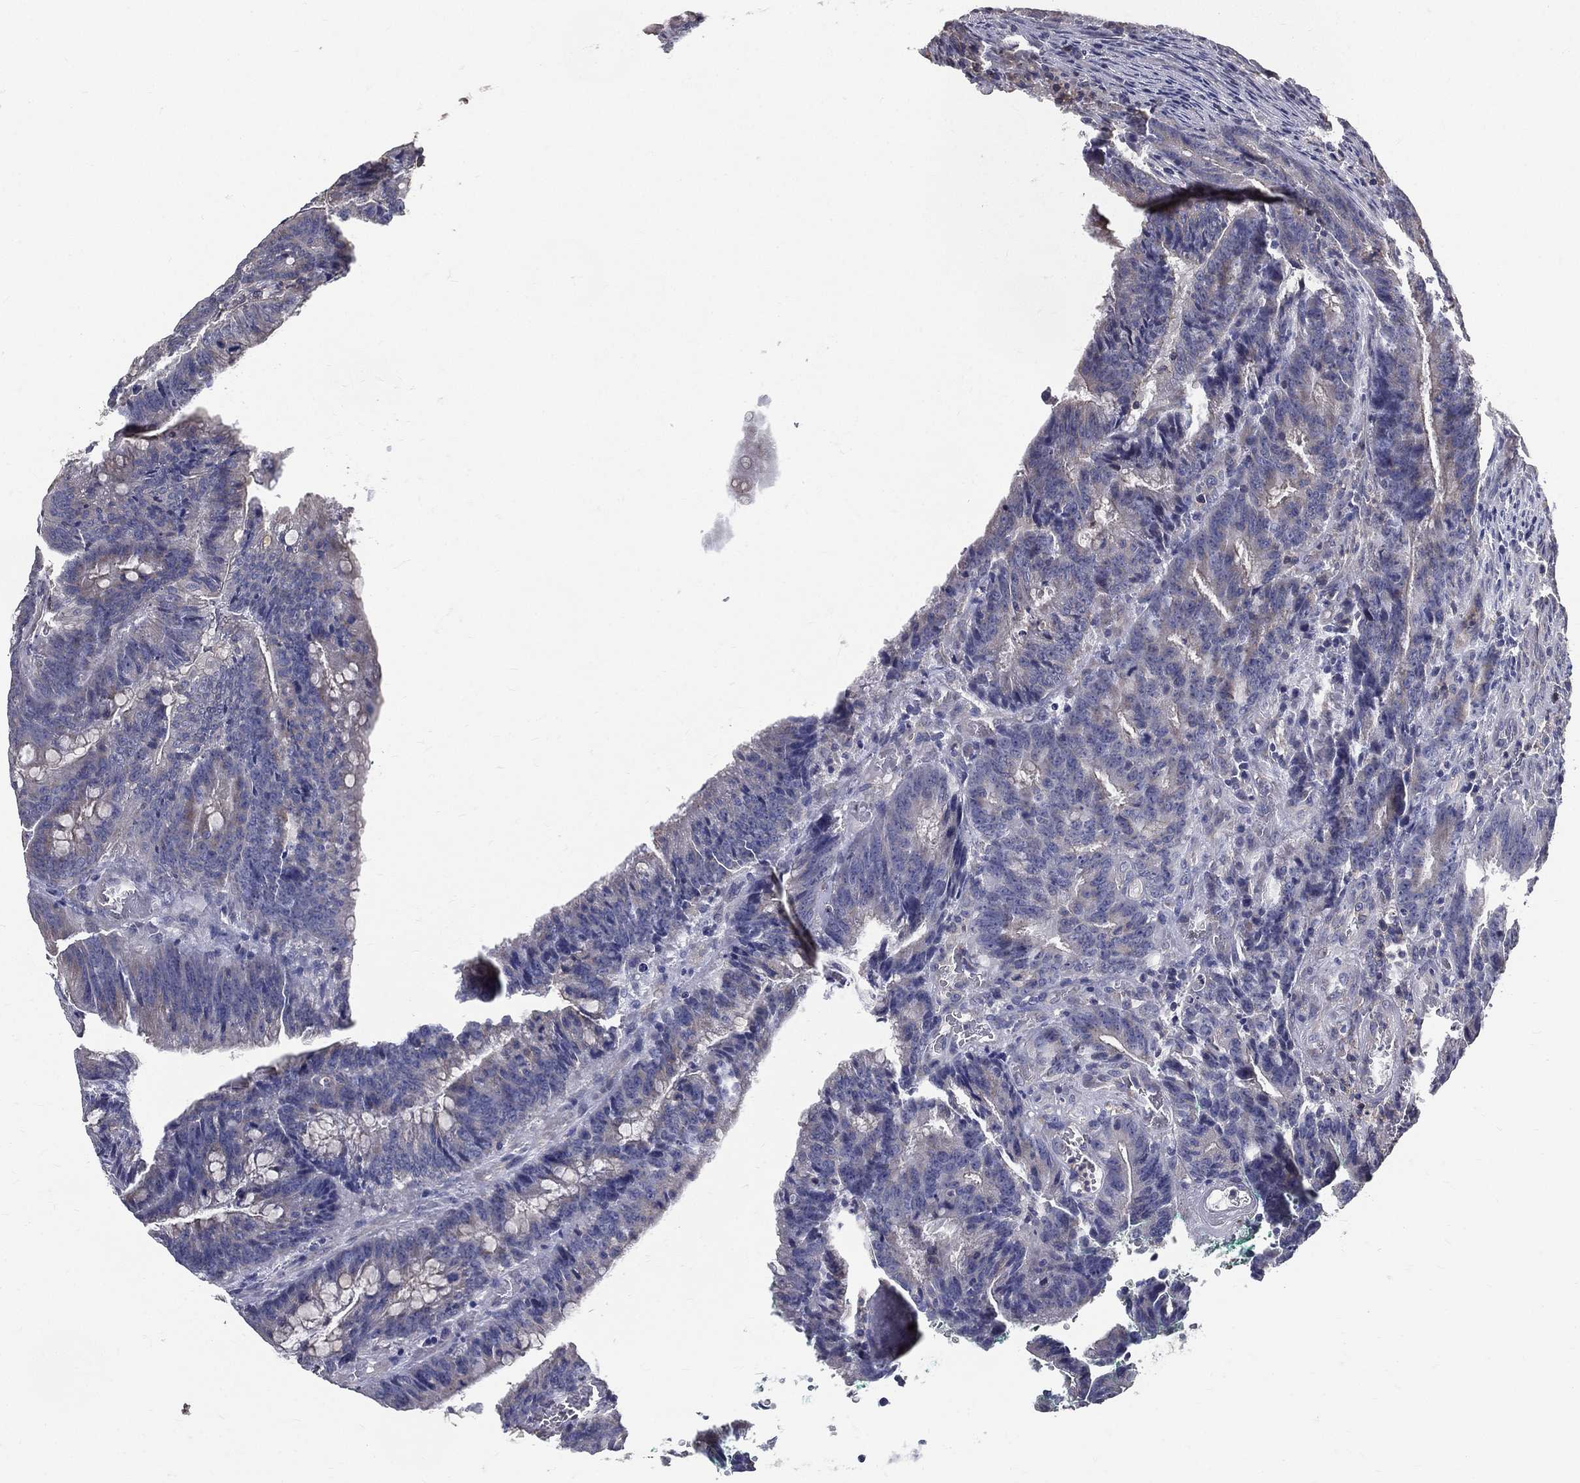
{"staining": {"intensity": "negative", "quantity": "none", "location": "none"}, "tissue": "colorectal cancer", "cell_type": "Tumor cells", "image_type": "cancer", "snomed": [{"axis": "morphology", "description": "Adenocarcinoma, NOS"}, {"axis": "topography", "description": "Colon"}], "caption": "IHC of adenocarcinoma (colorectal) reveals no expression in tumor cells. (Immunohistochemistry, brightfield microscopy, high magnification).", "gene": "SERPINB2", "patient": {"sex": "female", "age": 87}}